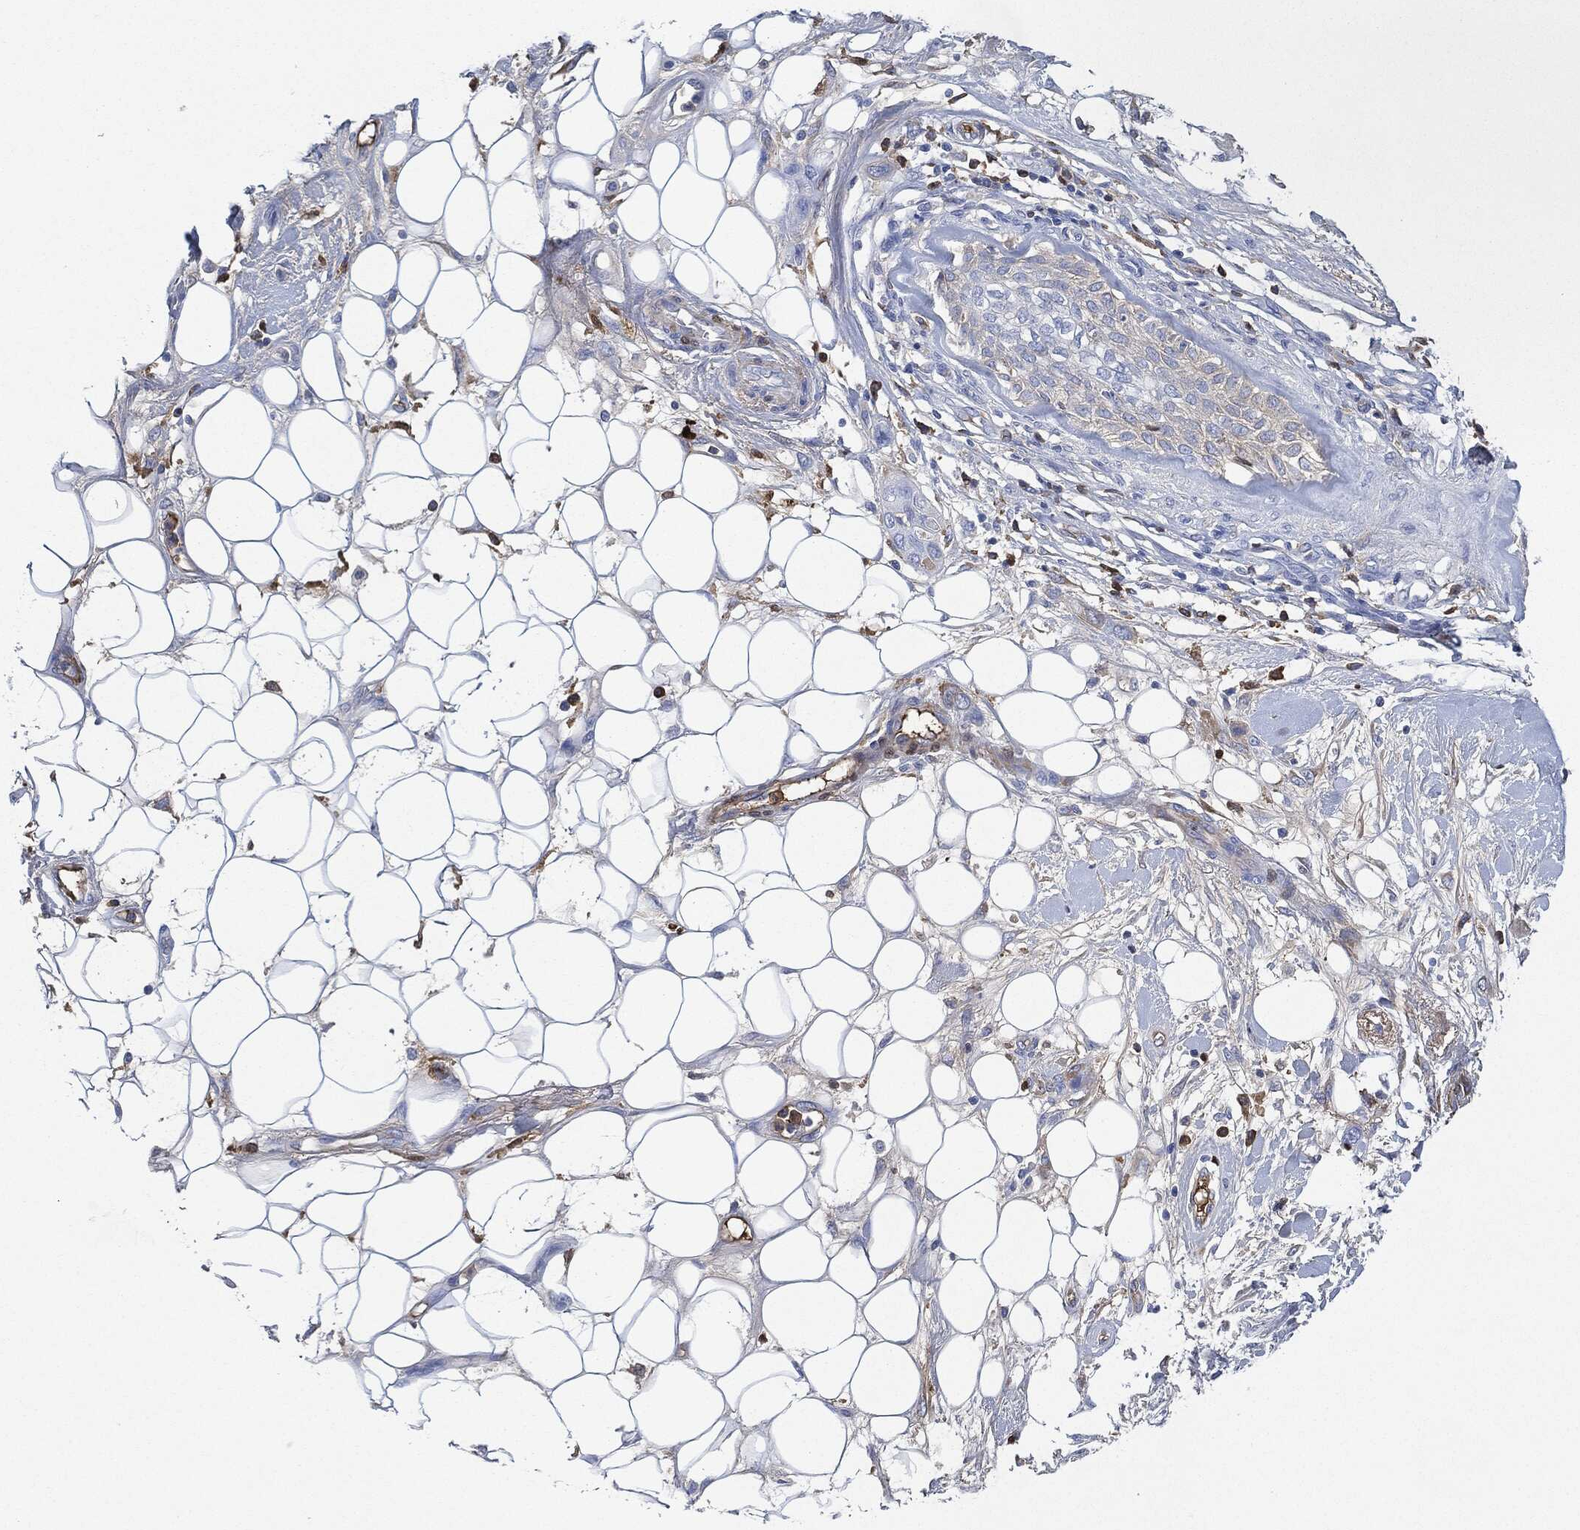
{"staining": {"intensity": "negative", "quantity": "none", "location": "none"}, "tissue": "skin cancer", "cell_type": "Tumor cells", "image_type": "cancer", "snomed": [{"axis": "morphology", "description": "Squamous cell carcinoma, NOS"}, {"axis": "topography", "description": "Skin"}], "caption": "DAB (3,3'-diaminobenzidine) immunohistochemical staining of skin cancer exhibits no significant staining in tumor cells.", "gene": "IGLV6-57", "patient": {"sex": "male", "age": 79}}